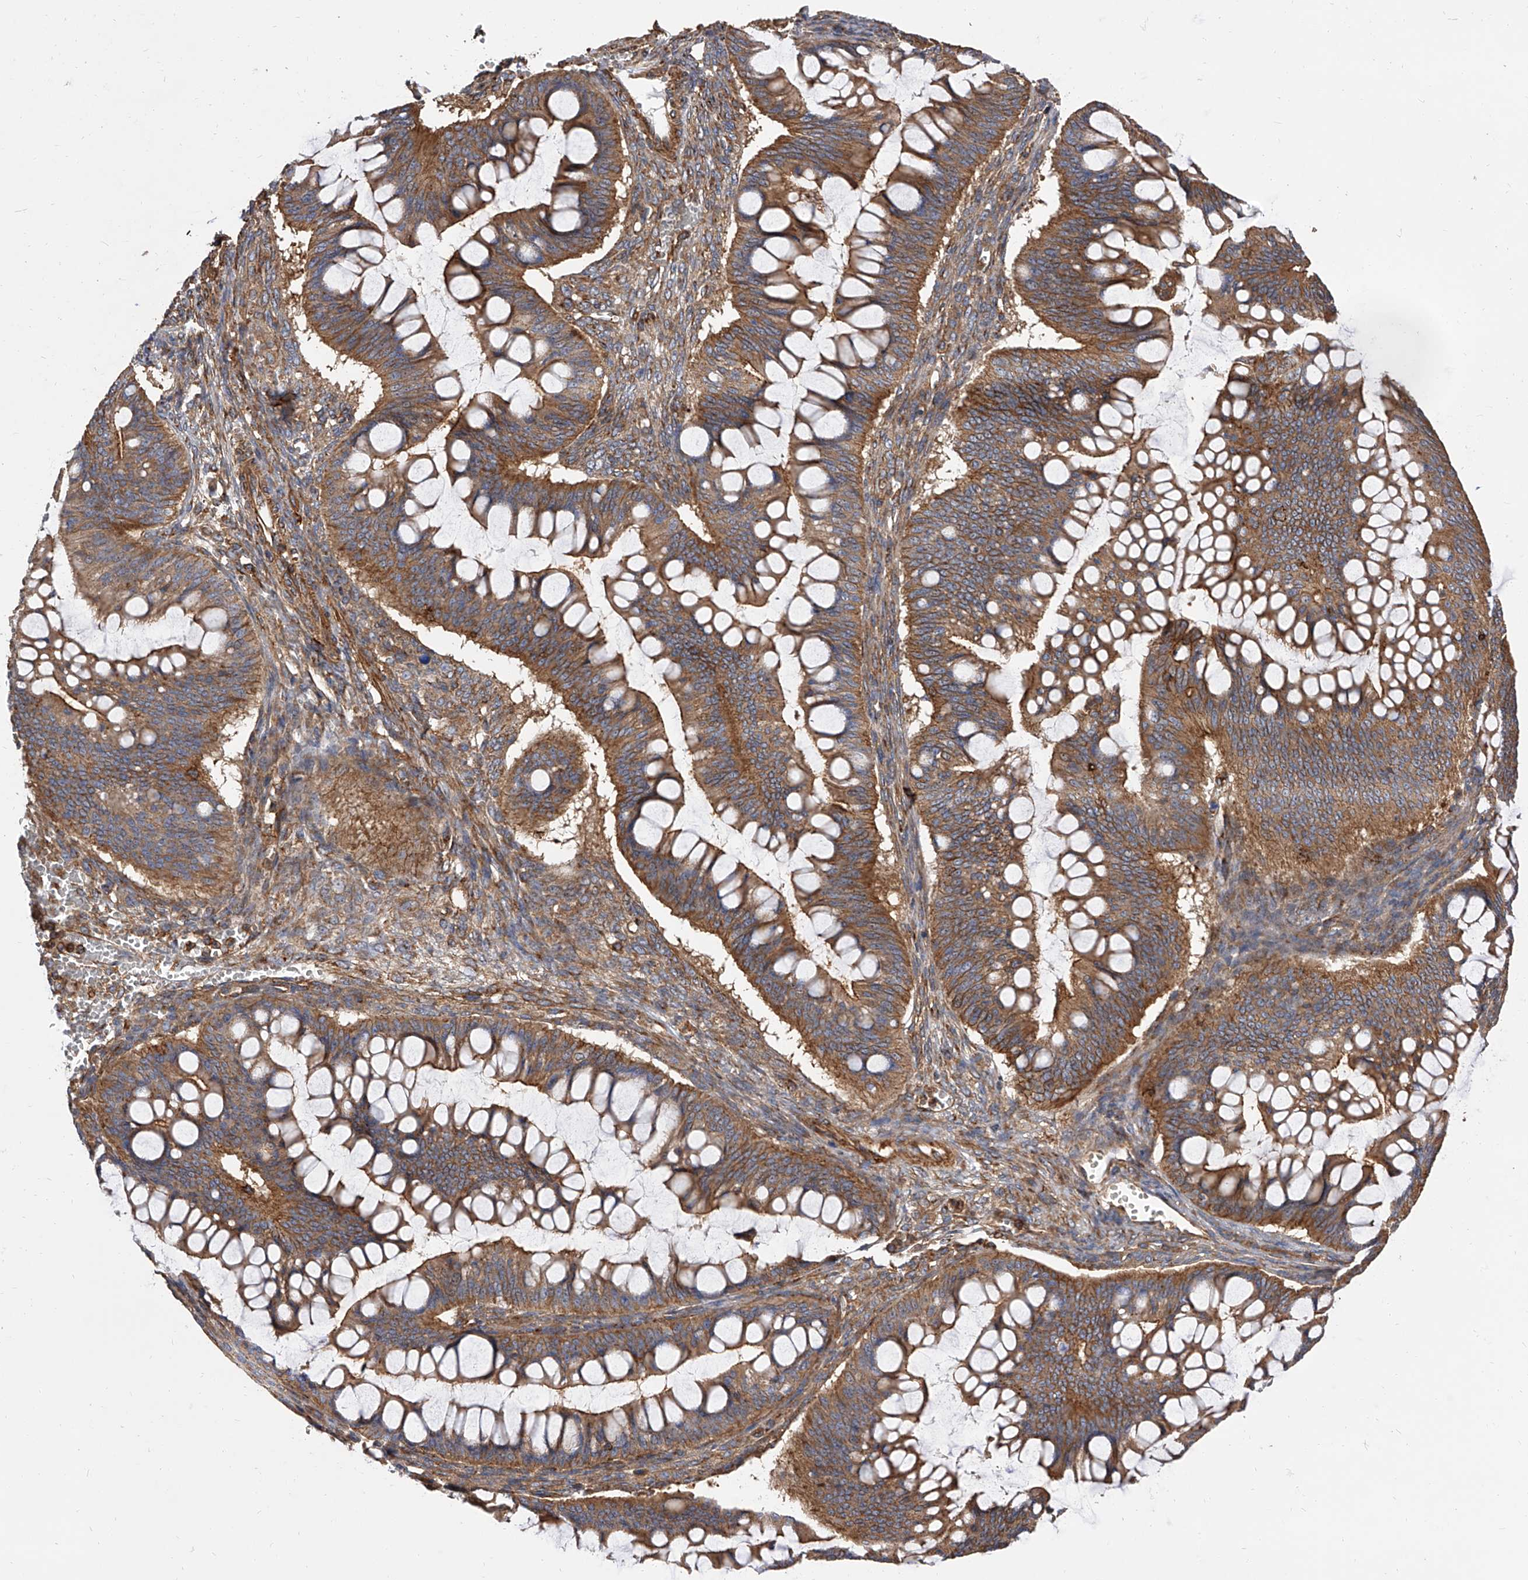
{"staining": {"intensity": "moderate", "quantity": ">75%", "location": "cytoplasmic/membranous"}, "tissue": "ovarian cancer", "cell_type": "Tumor cells", "image_type": "cancer", "snomed": [{"axis": "morphology", "description": "Cystadenocarcinoma, mucinous, NOS"}, {"axis": "topography", "description": "Ovary"}], "caption": "Ovarian cancer was stained to show a protein in brown. There is medium levels of moderate cytoplasmic/membranous expression in approximately >75% of tumor cells.", "gene": "PISD", "patient": {"sex": "female", "age": 73}}